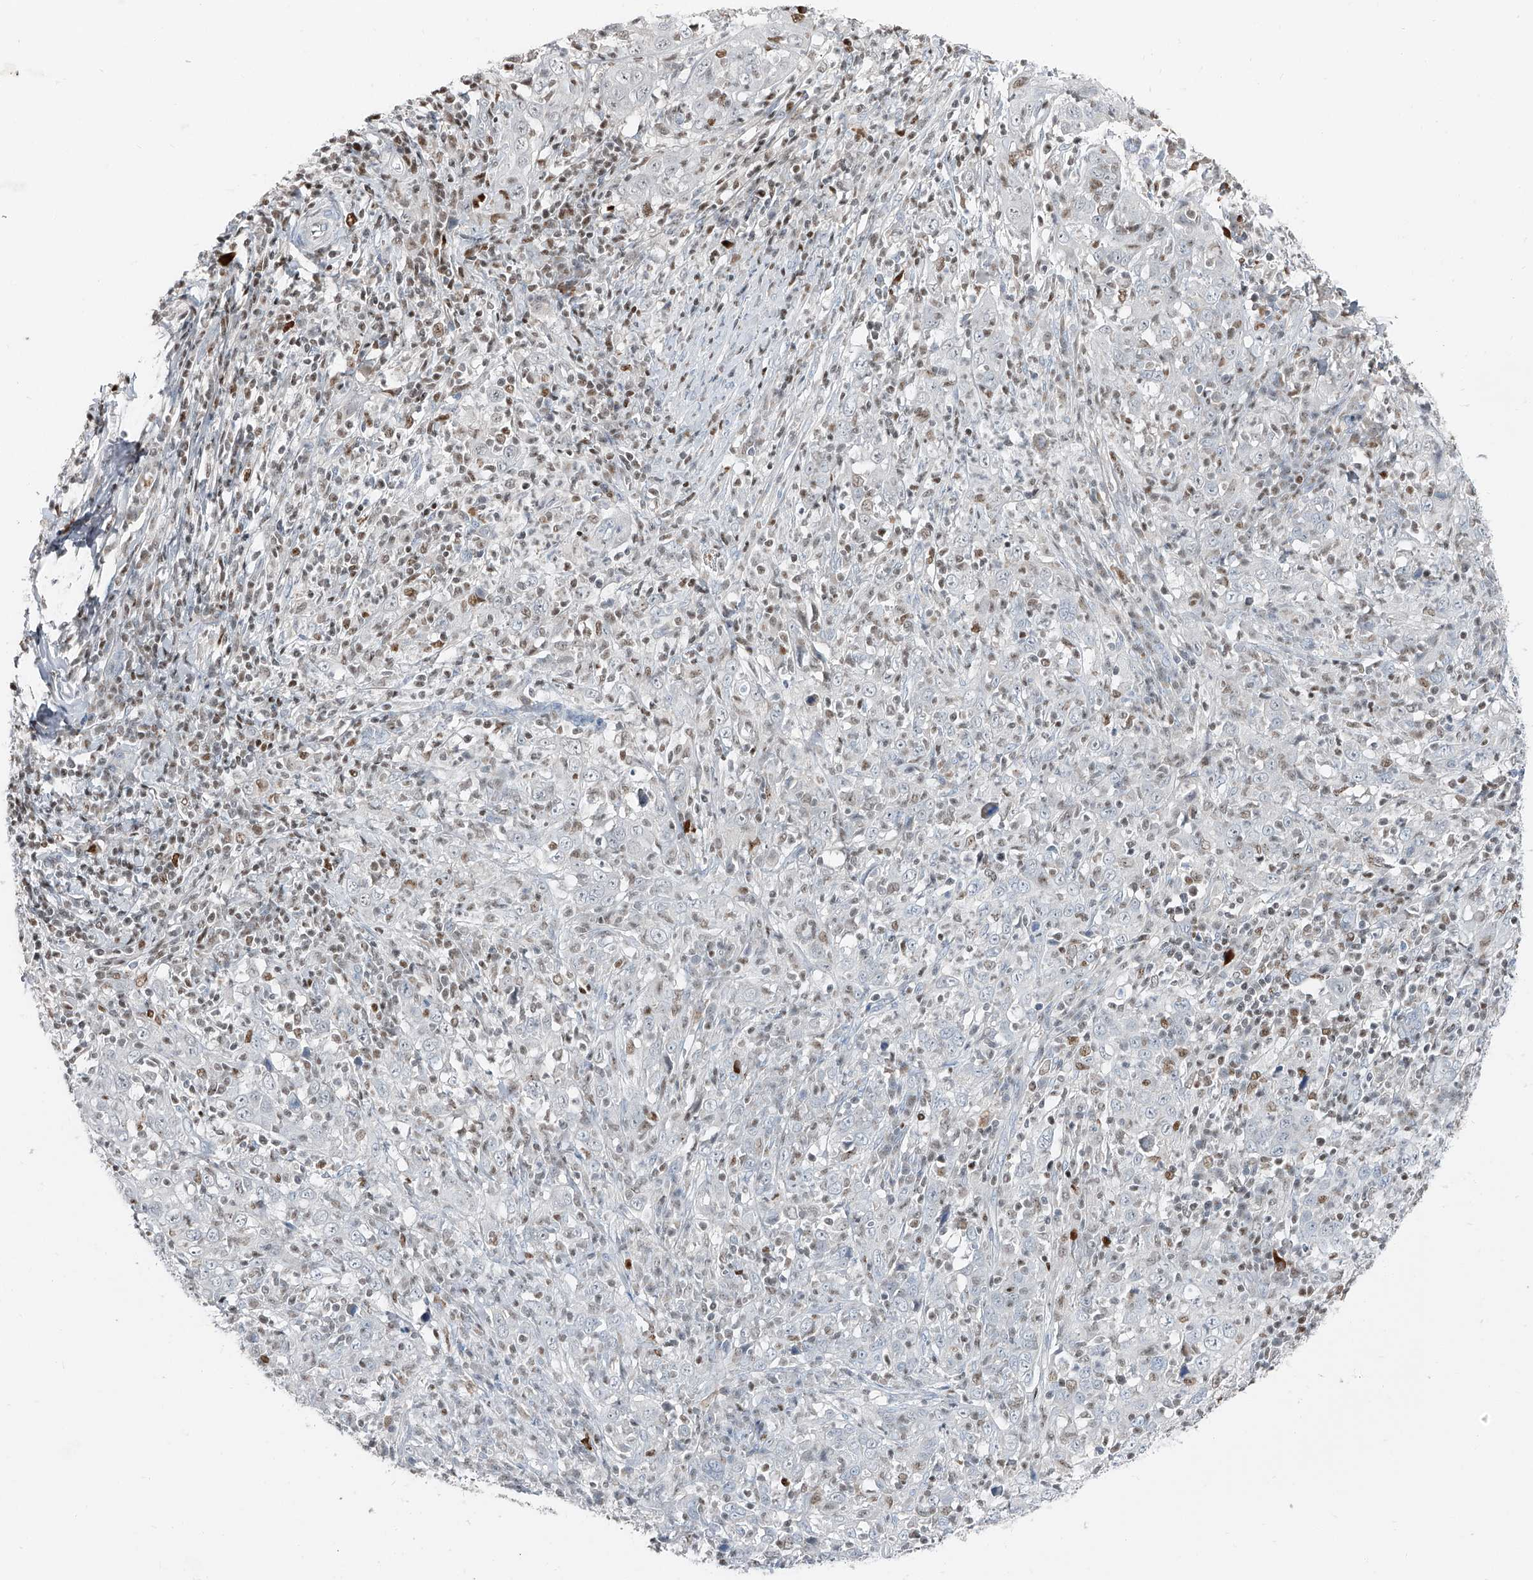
{"staining": {"intensity": "negative", "quantity": "none", "location": "none"}, "tissue": "cervical cancer", "cell_type": "Tumor cells", "image_type": "cancer", "snomed": [{"axis": "morphology", "description": "Squamous cell carcinoma, NOS"}, {"axis": "topography", "description": "Cervix"}], "caption": "There is no significant staining in tumor cells of cervical squamous cell carcinoma.", "gene": "HOXA3", "patient": {"sex": "female", "age": 46}}